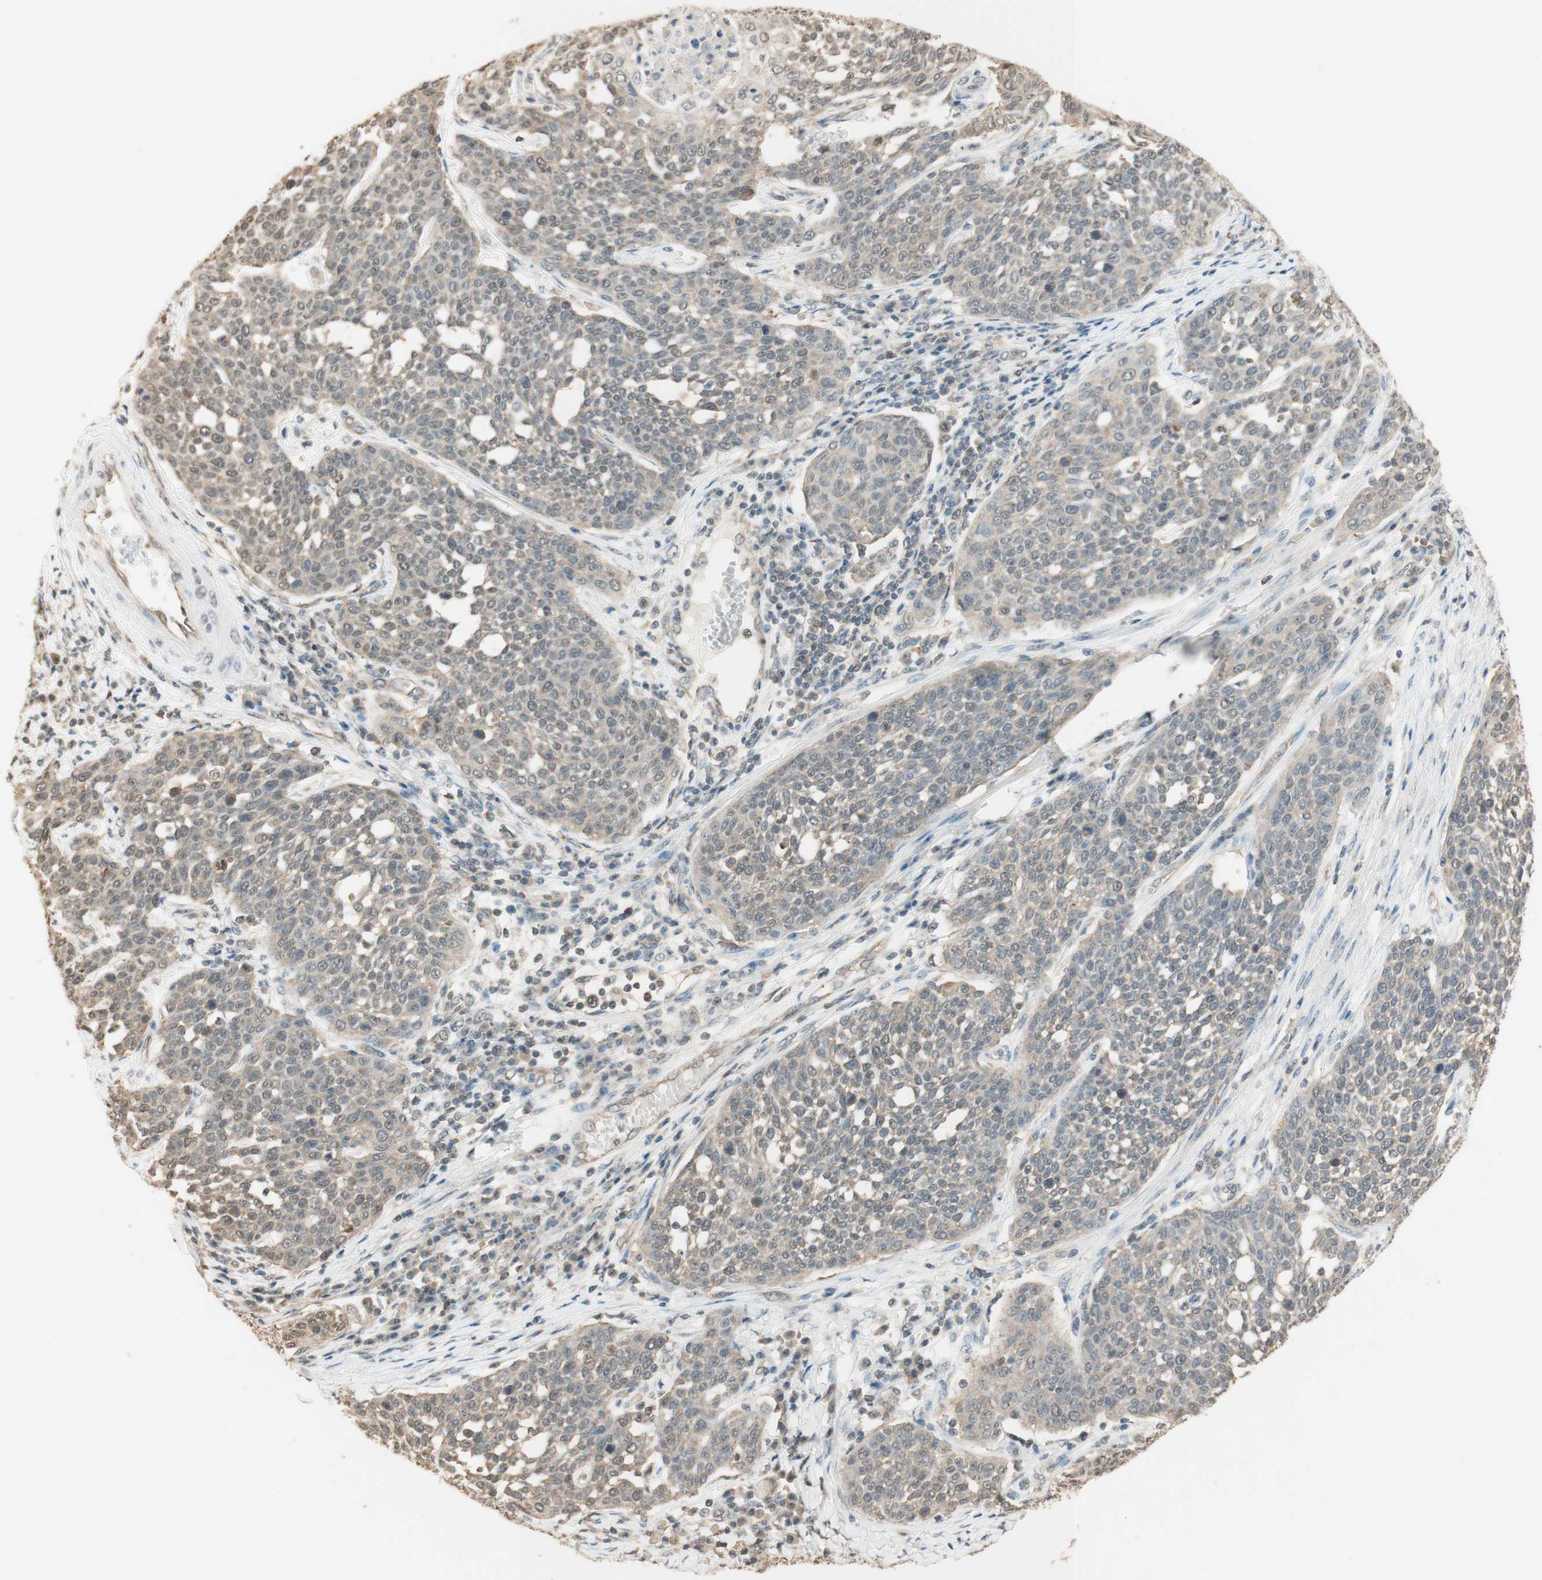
{"staining": {"intensity": "weak", "quantity": "25%-75%", "location": "cytoplasmic/membranous,nuclear"}, "tissue": "cervical cancer", "cell_type": "Tumor cells", "image_type": "cancer", "snomed": [{"axis": "morphology", "description": "Squamous cell carcinoma, NOS"}, {"axis": "topography", "description": "Cervix"}], "caption": "Weak cytoplasmic/membranous and nuclear protein staining is present in about 25%-75% of tumor cells in cervical cancer.", "gene": "SPINT2", "patient": {"sex": "female", "age": 34}}